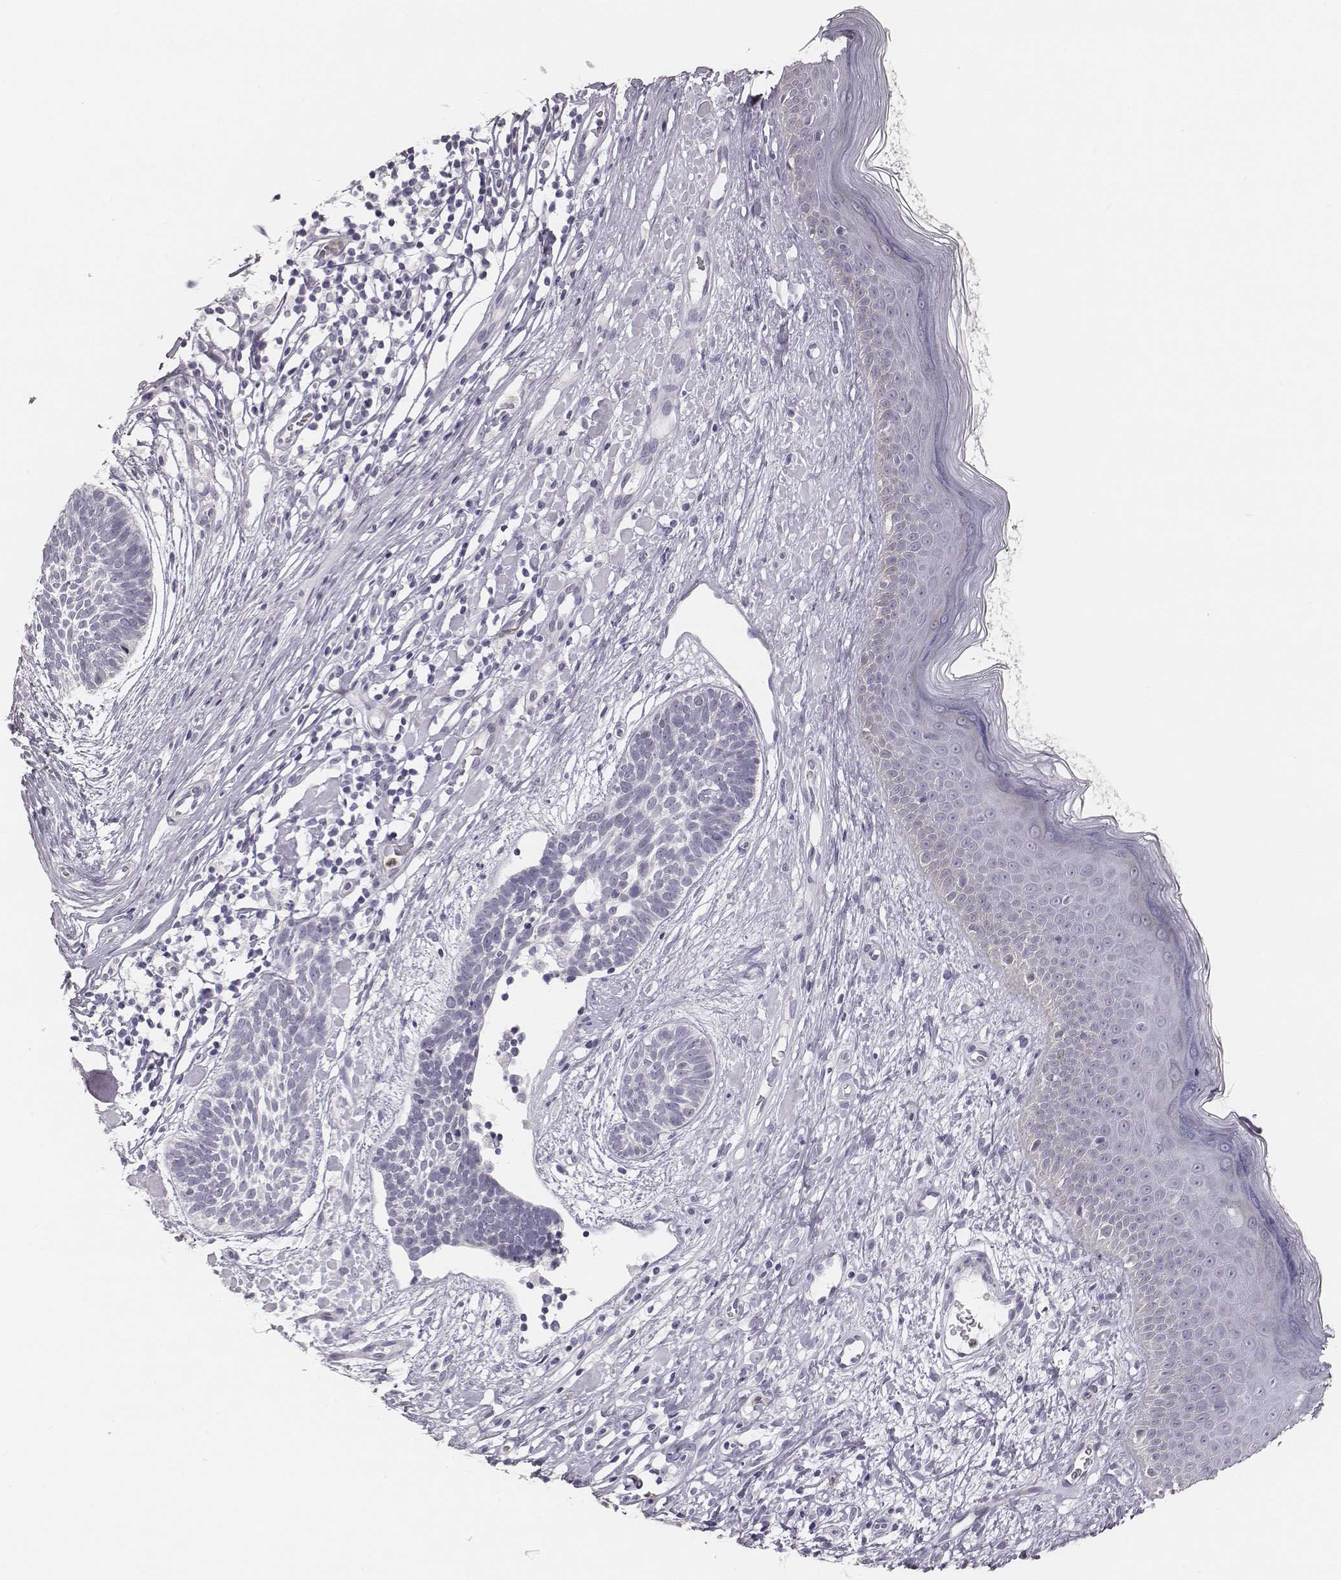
{"staining": {"intensity": "negative", "quantity": "none", "location": "none"}, "tissue": "skin cancer", "cell_type": "Tumor cells", "image_type": "cancer", "snomed": [{"axis": "morphology", "description": "Basal cell carcinoma"}, {"axis": "topography", "description": "Skin"}], "caption": "Tumor cells are negative for protein expression in human basal cell carcinoma (skin).", "gene": "KCNJ12", "patient": {"sex": "male", "age": 85}}